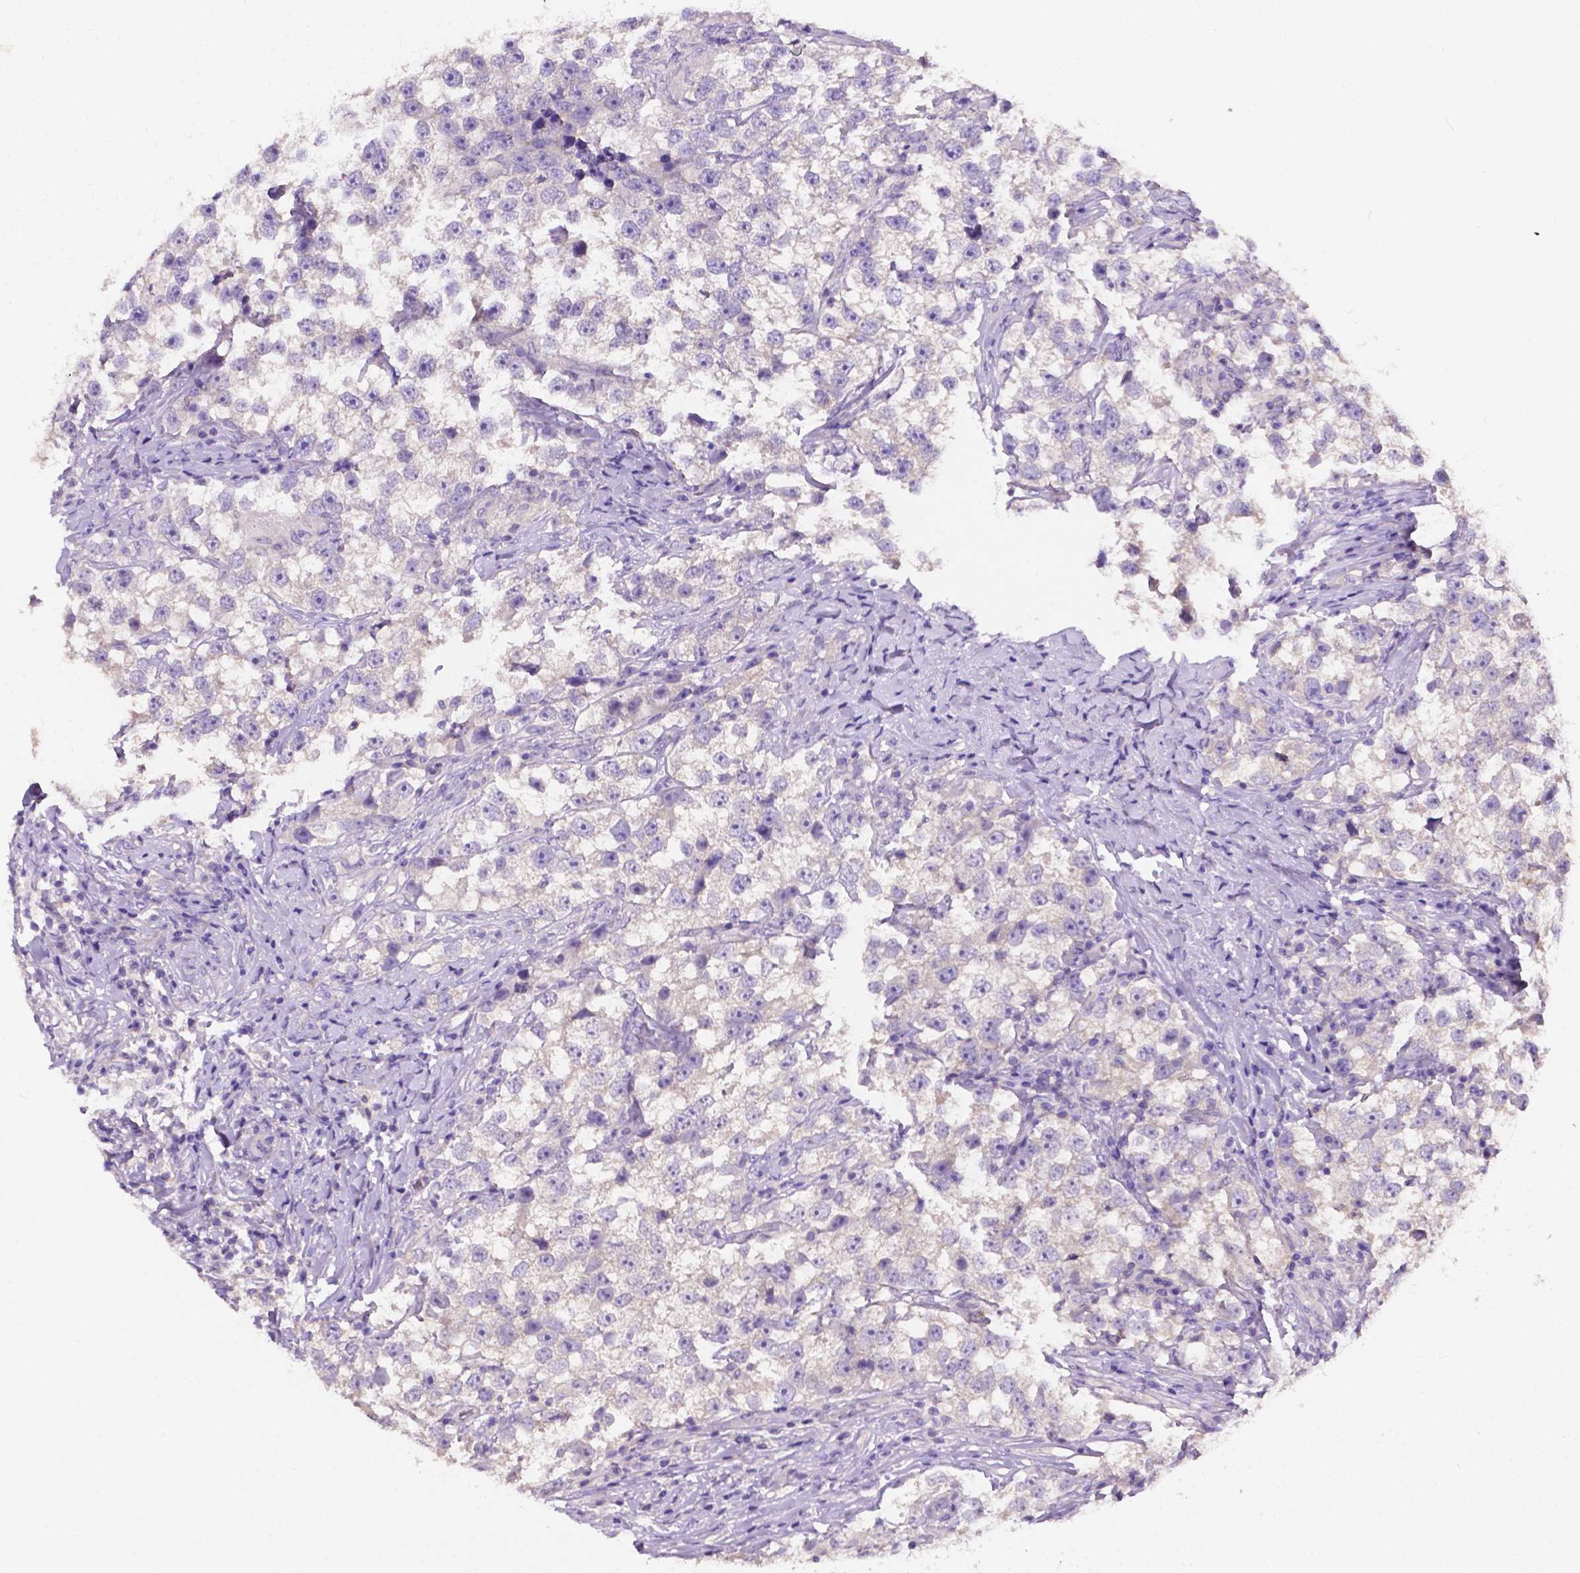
{"staining": {"intensity": "negative", "quantity": "none", "location": "none"}, "tissue": "testis cancer", "cell_type": "Tumor cells", "image_type": "cancer", "snomed": [{"axis": "morphology", "description": "Seminoma, NOS"}, {"axis": "topography", "description": "Testis"}], "caption": "Tumor cells are negative for brown protein staining in testis cancer.", "gene": "PRPS2", "patient": {"sex": "male", "age": 46}}